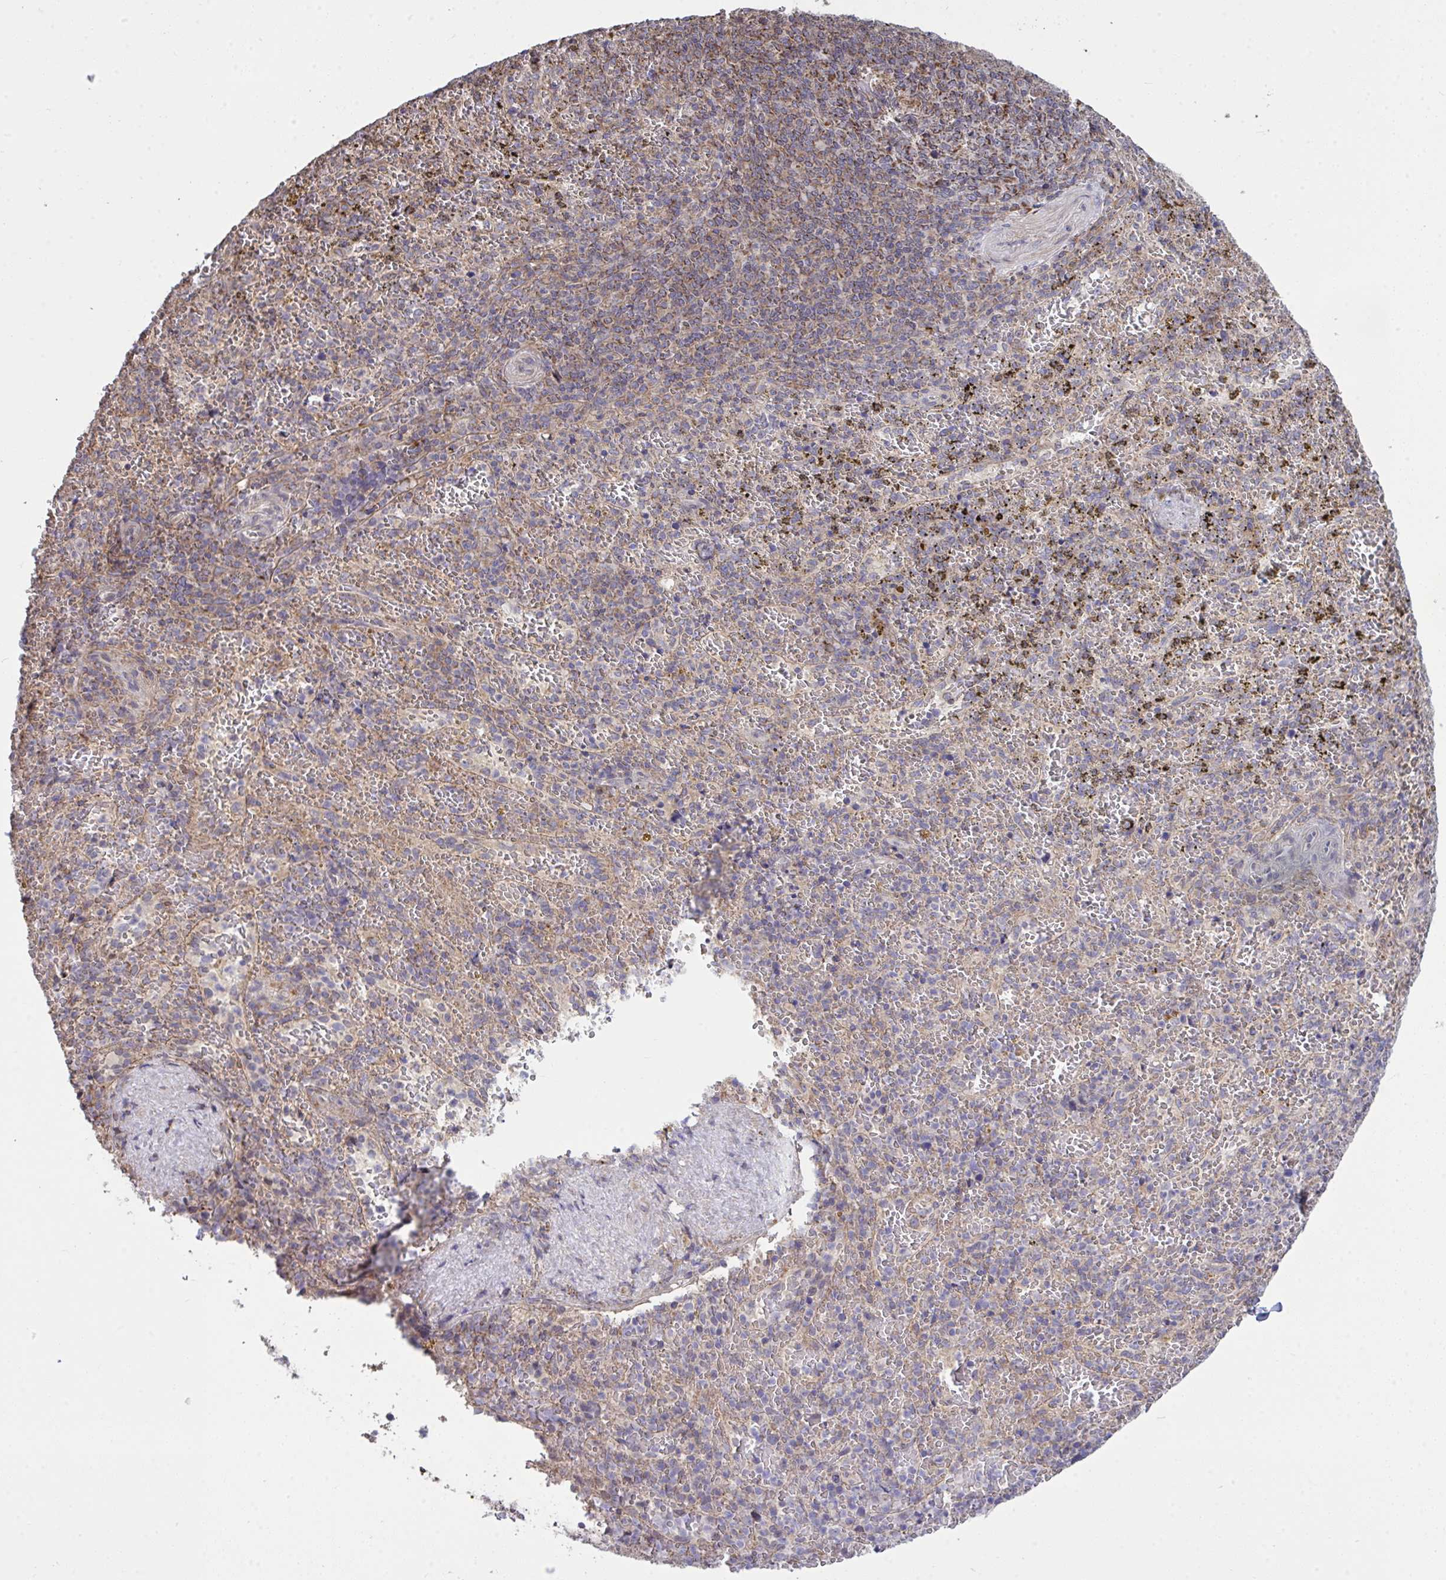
{"staining": {"intensity": "weak", "quantity": "25%-75%", "location": "cytoplasmic/membranous"}, "tissue": "spleen", "cell_type": "Cells in red pulp", "image_type": "normal", "snomed": [{"axis": "morphology", "description": "Normal tissue, NOS"}, {"axis": "topography", "description": "Spleen"}], "caption": "Spleen stained with DAB (3,3'-diaminobenzidine) immunohistochemistry (IHC) shows low levels of weak cytoplasmic/membranous positivity in about 25%-75% of cells in red pulp. (Stains: DAB (3,3'-diaminobenzidine) in brown, nuclei in blue, Microscopy: brightfield microscopy at high magnification).", "gene": "PPM1H", "patient": {"sex": "female", "age": 50}}